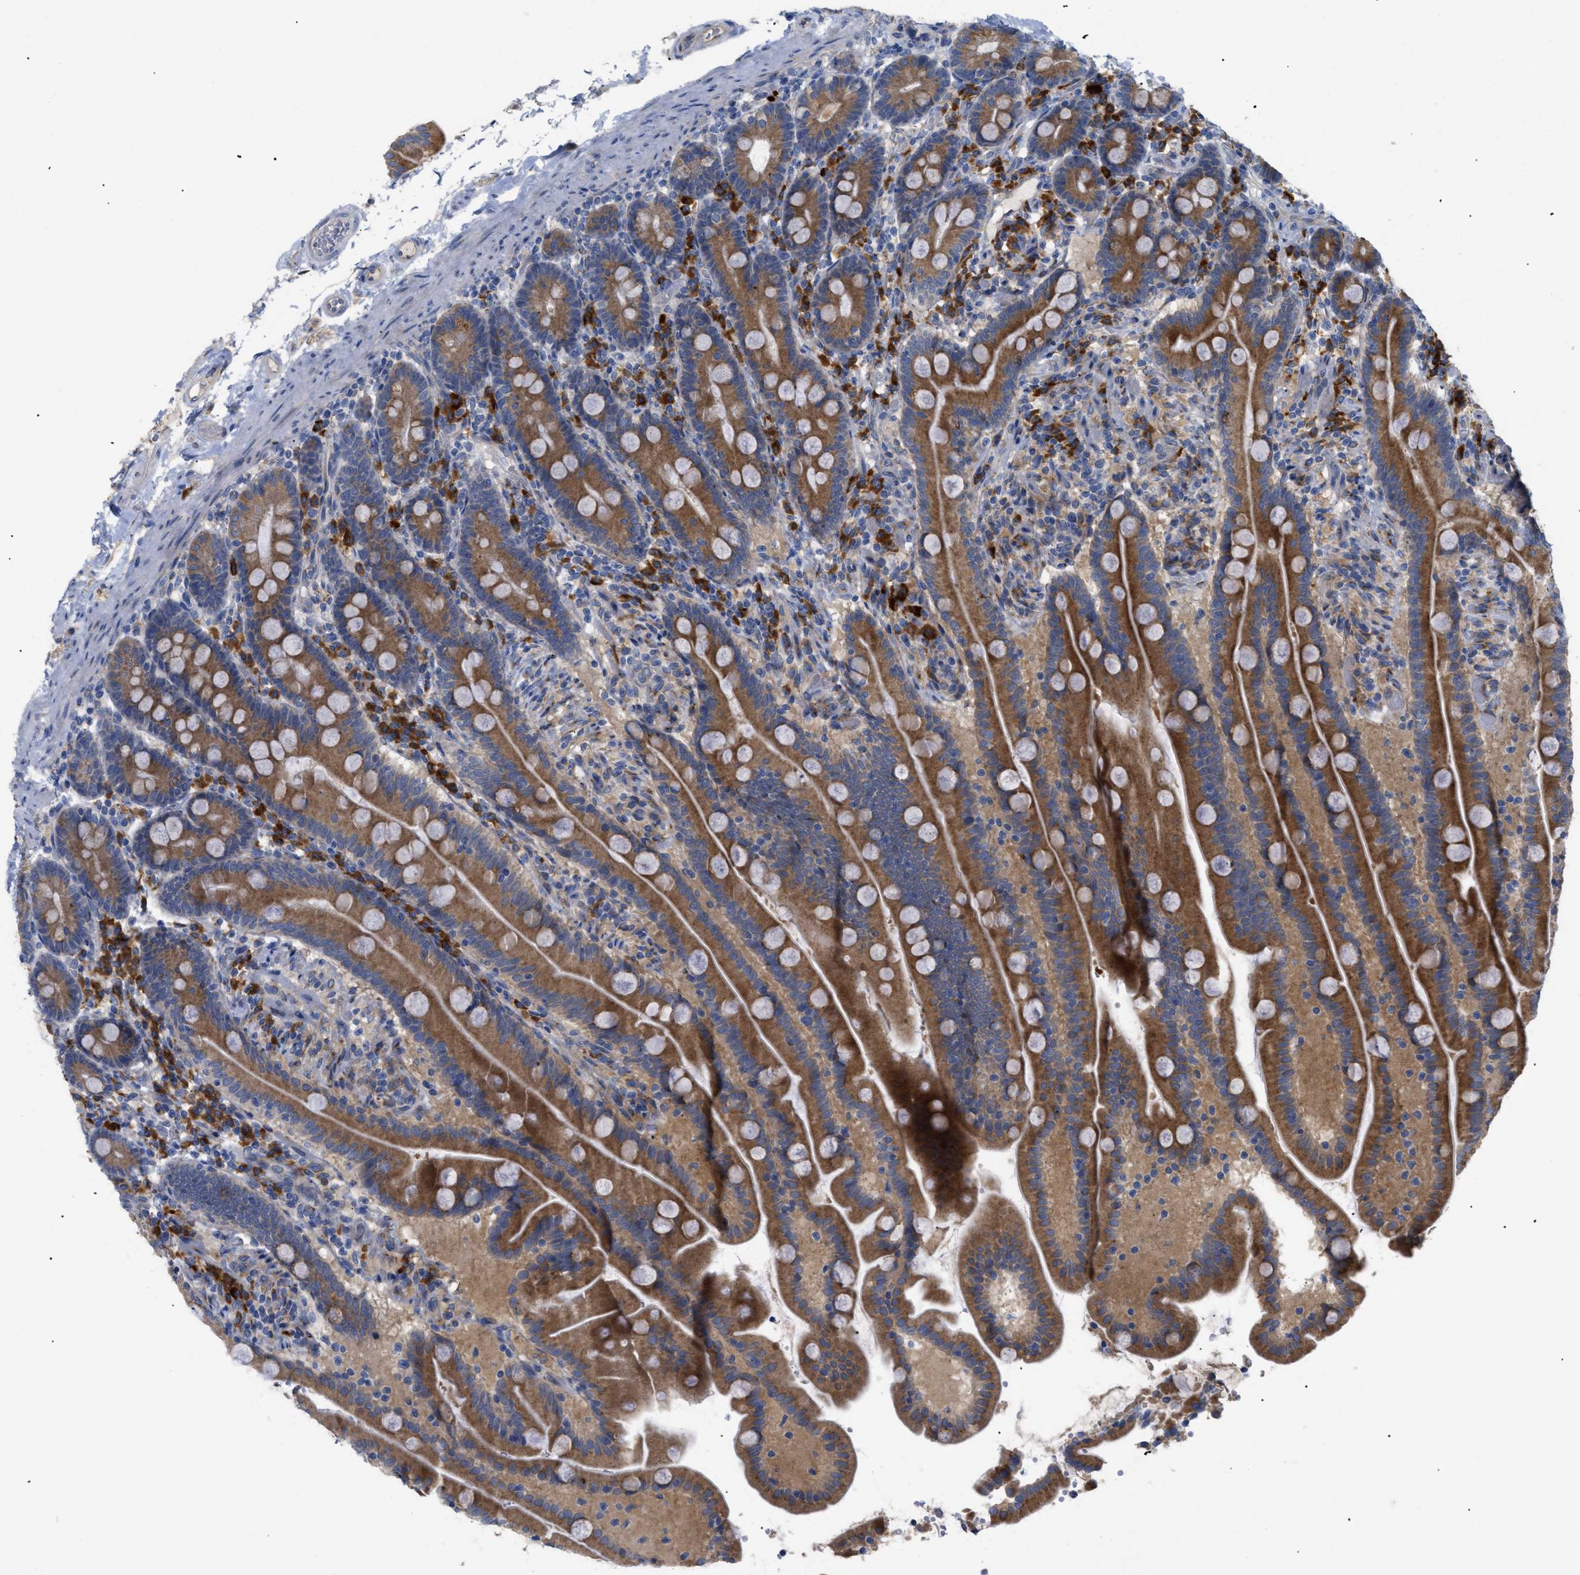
{"staining": {"intensity": "moderate", "quantity": ">75%", "location": "cytoplasmic/membranous"}, "tissue": "duodenum", "cell_type": "Glandular cells", "image_type": "normal", "snomed": [{"axis": "morphology", "description": "Normal tissue, NOS"}, {"axis": "topography", "description": "Duodenum"}], "caption": "This histopathology image demonstrates immunohistochemistry (IHC) staining of unremarkable duodenum, with medium moderate cytoplasmic/membranous positivity in about >75% of glandular cells.", "gene": "SLC50A1", "patient": {"sex": "male", "age": 54}}